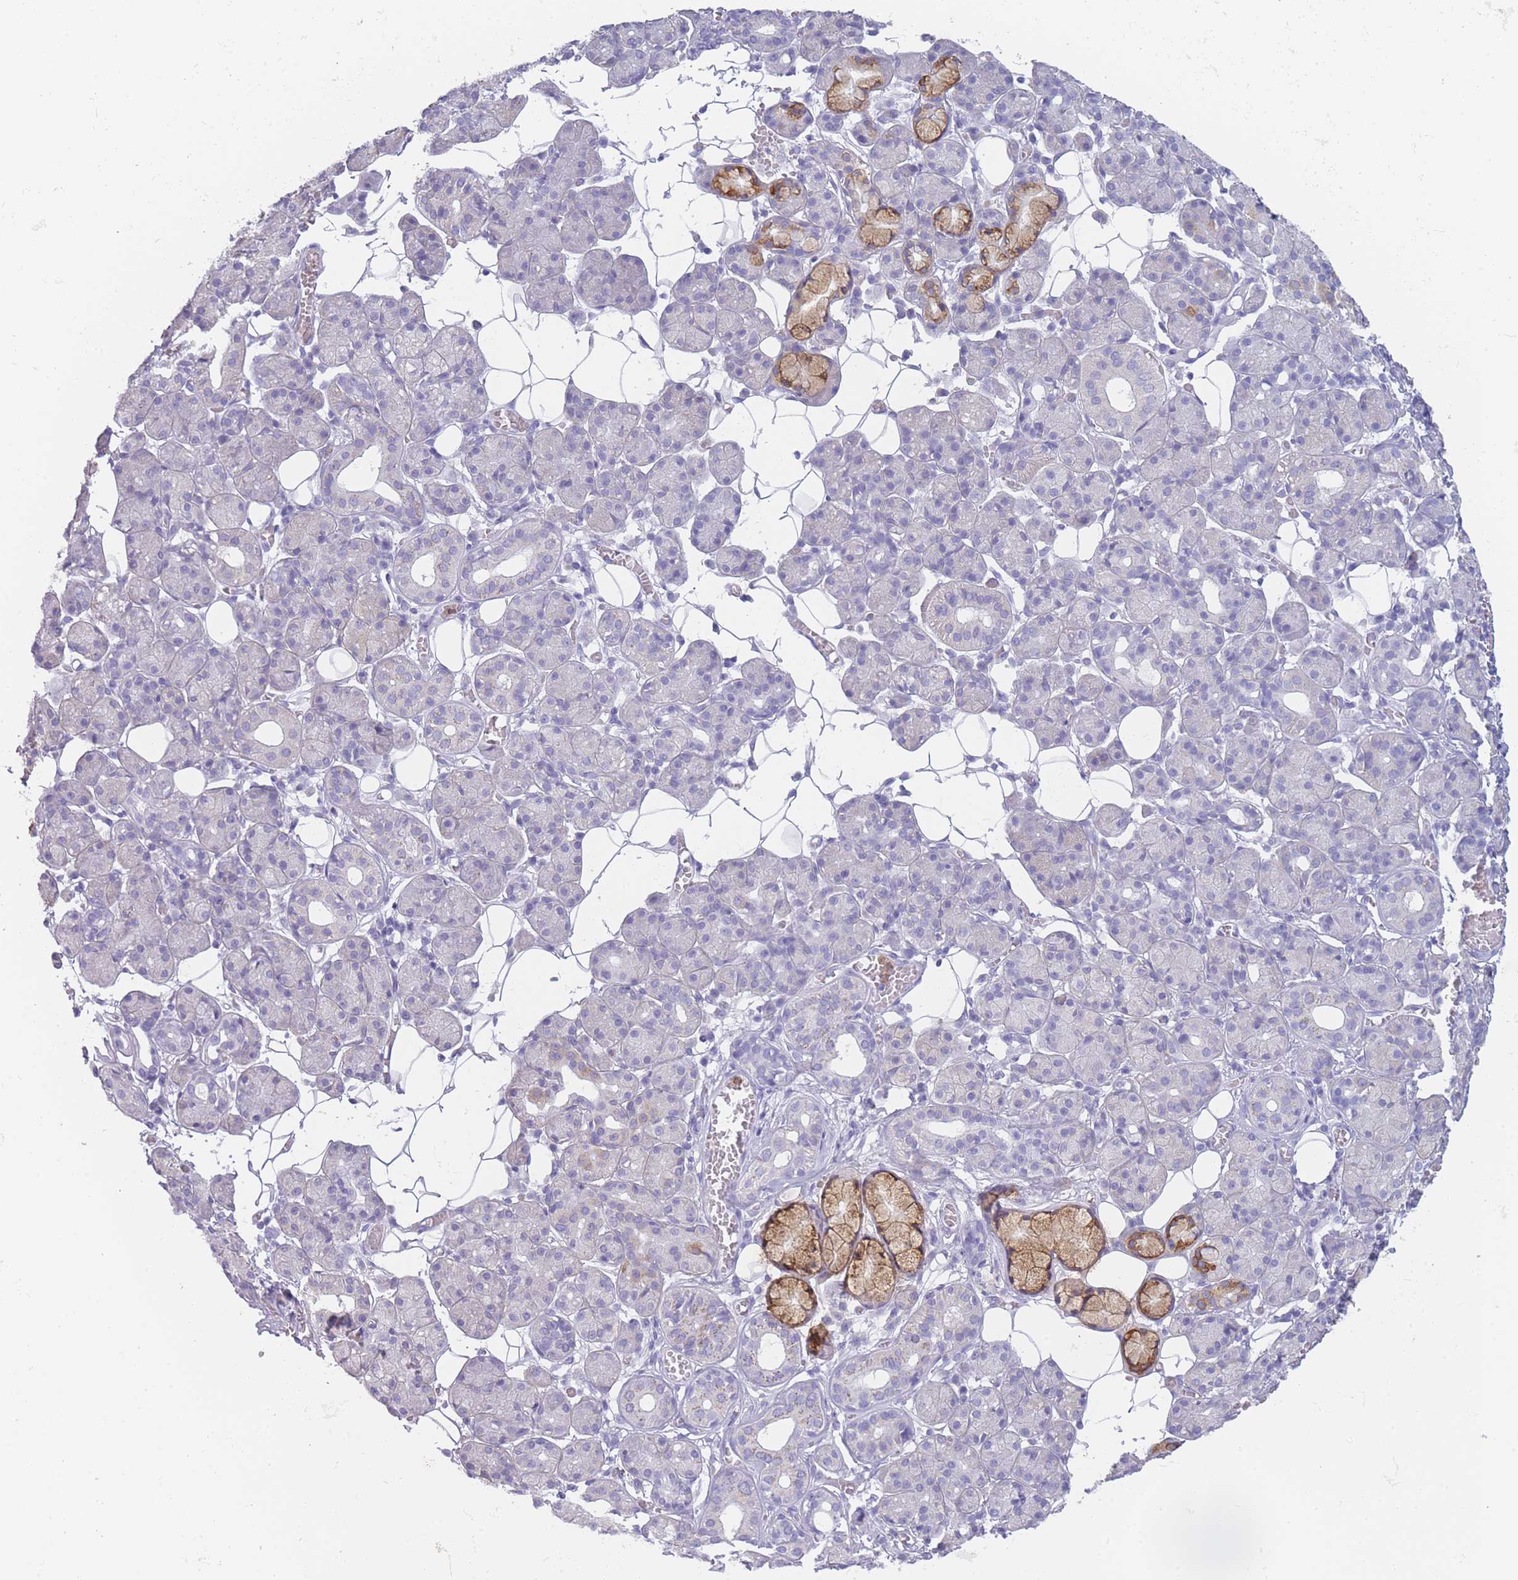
{"staining": {"intensity": "moderate", "quantity": "<25%", "location": "cytoplasmic/membranous"}, "tissue": "salivary gland", "cell_type": "Glandular cells", "image_type": "normal", "snomed": [{"axis": "morphology", "description": "Normal tissue, NOS"}, {"axis": "topography", "description": "Salivary gland"}], "caption": "IHC staining of unremarkable salivary gland, which demonstrates low levels of moderate cytoplasmic/membranous expression in about <25% of glandular cells indicating moderate cytoplasmic/membranous protein expression. The staining was performed using DAB (3,3'-diaminobenzidine) (brown) for protein detection and nuclei were counterstained in hematoxylin (blue).", "gene": "ZNF627", "patient": {"sex": "male", "age": 63}}